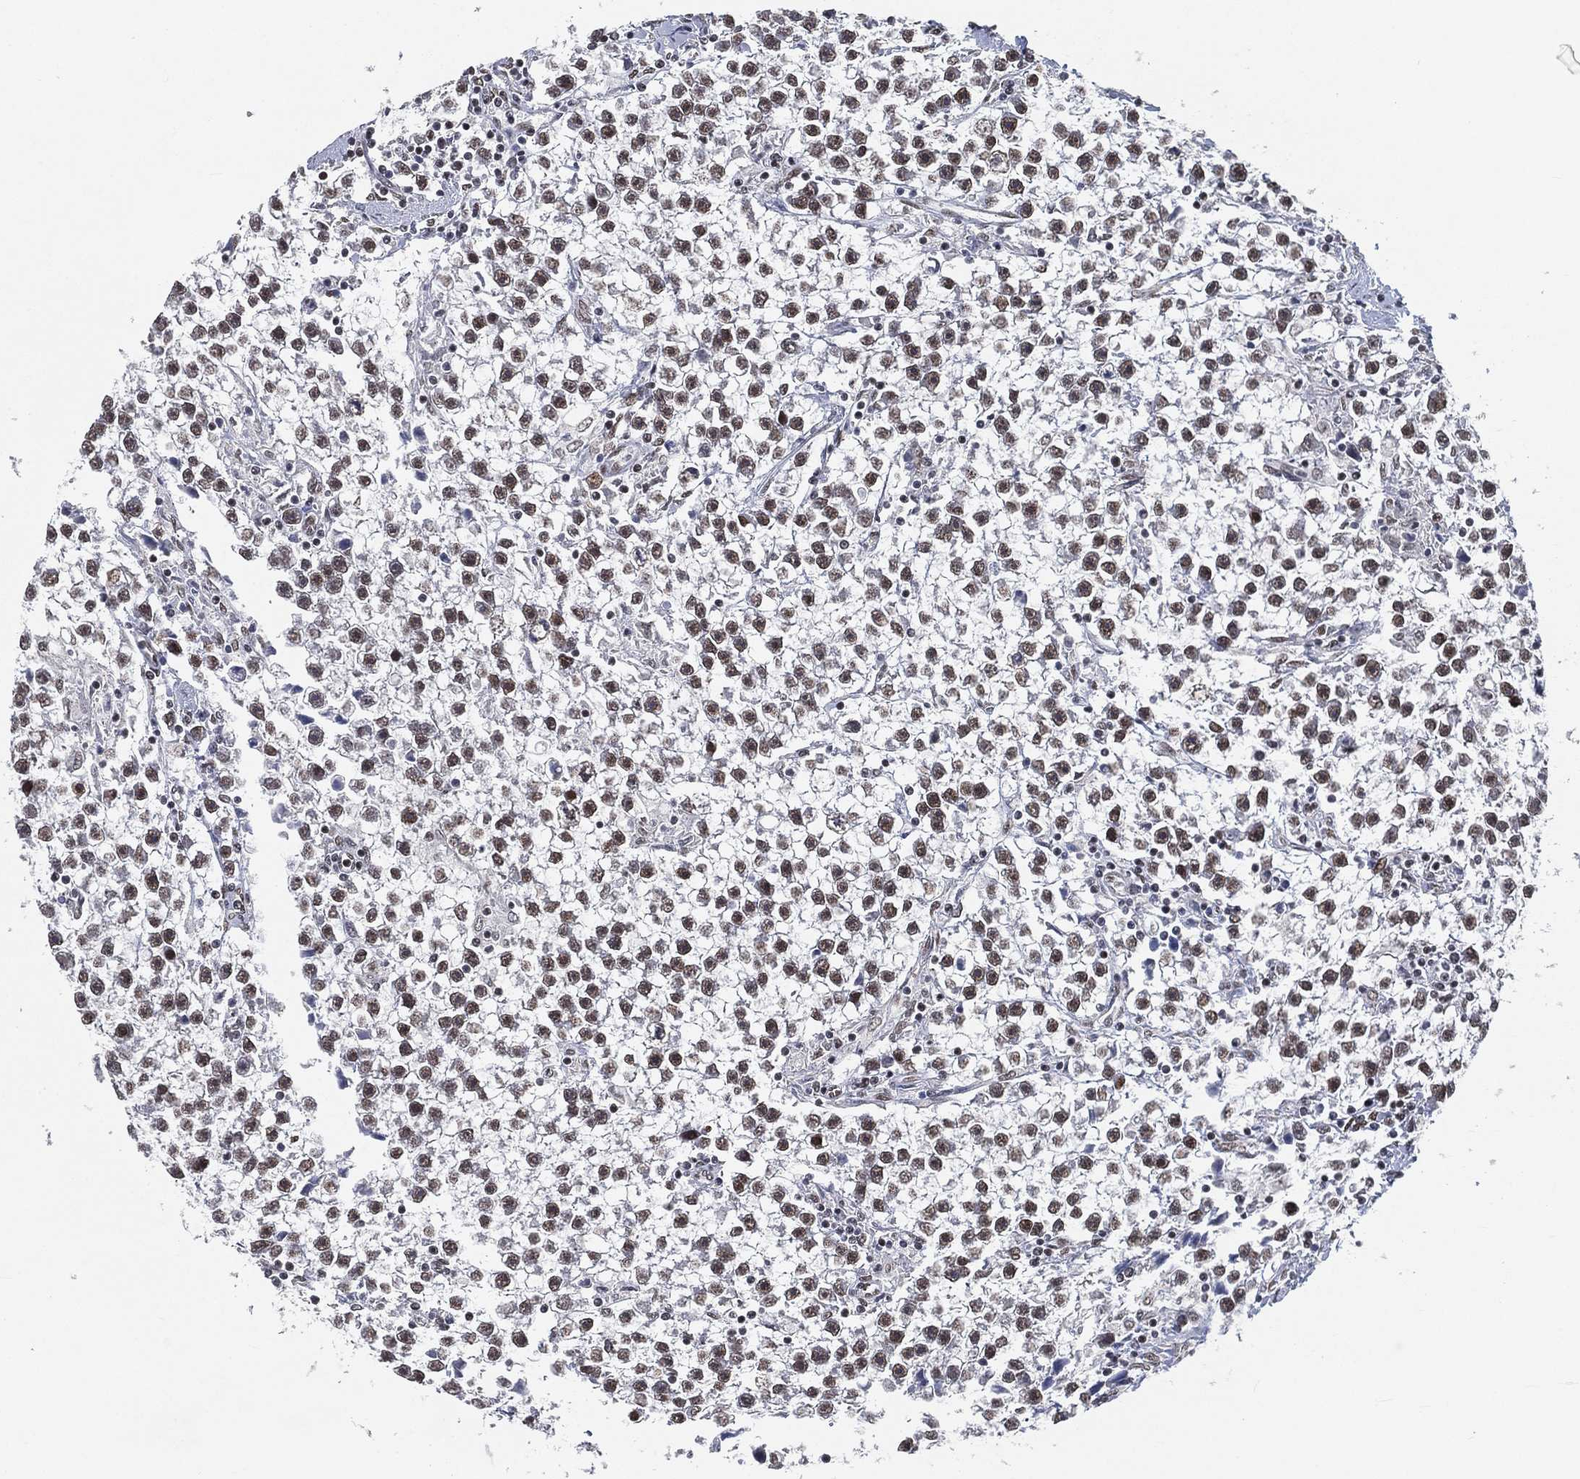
{"staining": {"intensity": "moderate", "quantity": ">75%", "location": "nuclear"}, "tissue": "testis cancer", "cell_type": "Tumor cells", "image_type": "cancer", "snomed": [{"axis": "morphology", "description": "Seminoma, NOS"}, {"axis": "topography", "description": "Testis"}], "caption": "Immunohistochemistry (IHC) (DAB (3,3'-diaminobenzidine)) staining of human testis cancer (seminoma) reveals moderate nuclear protein expression in approximately >75% of tumor cells.", "gene": "YLPM1", "patient": {"sex": "male", "age": 59}}